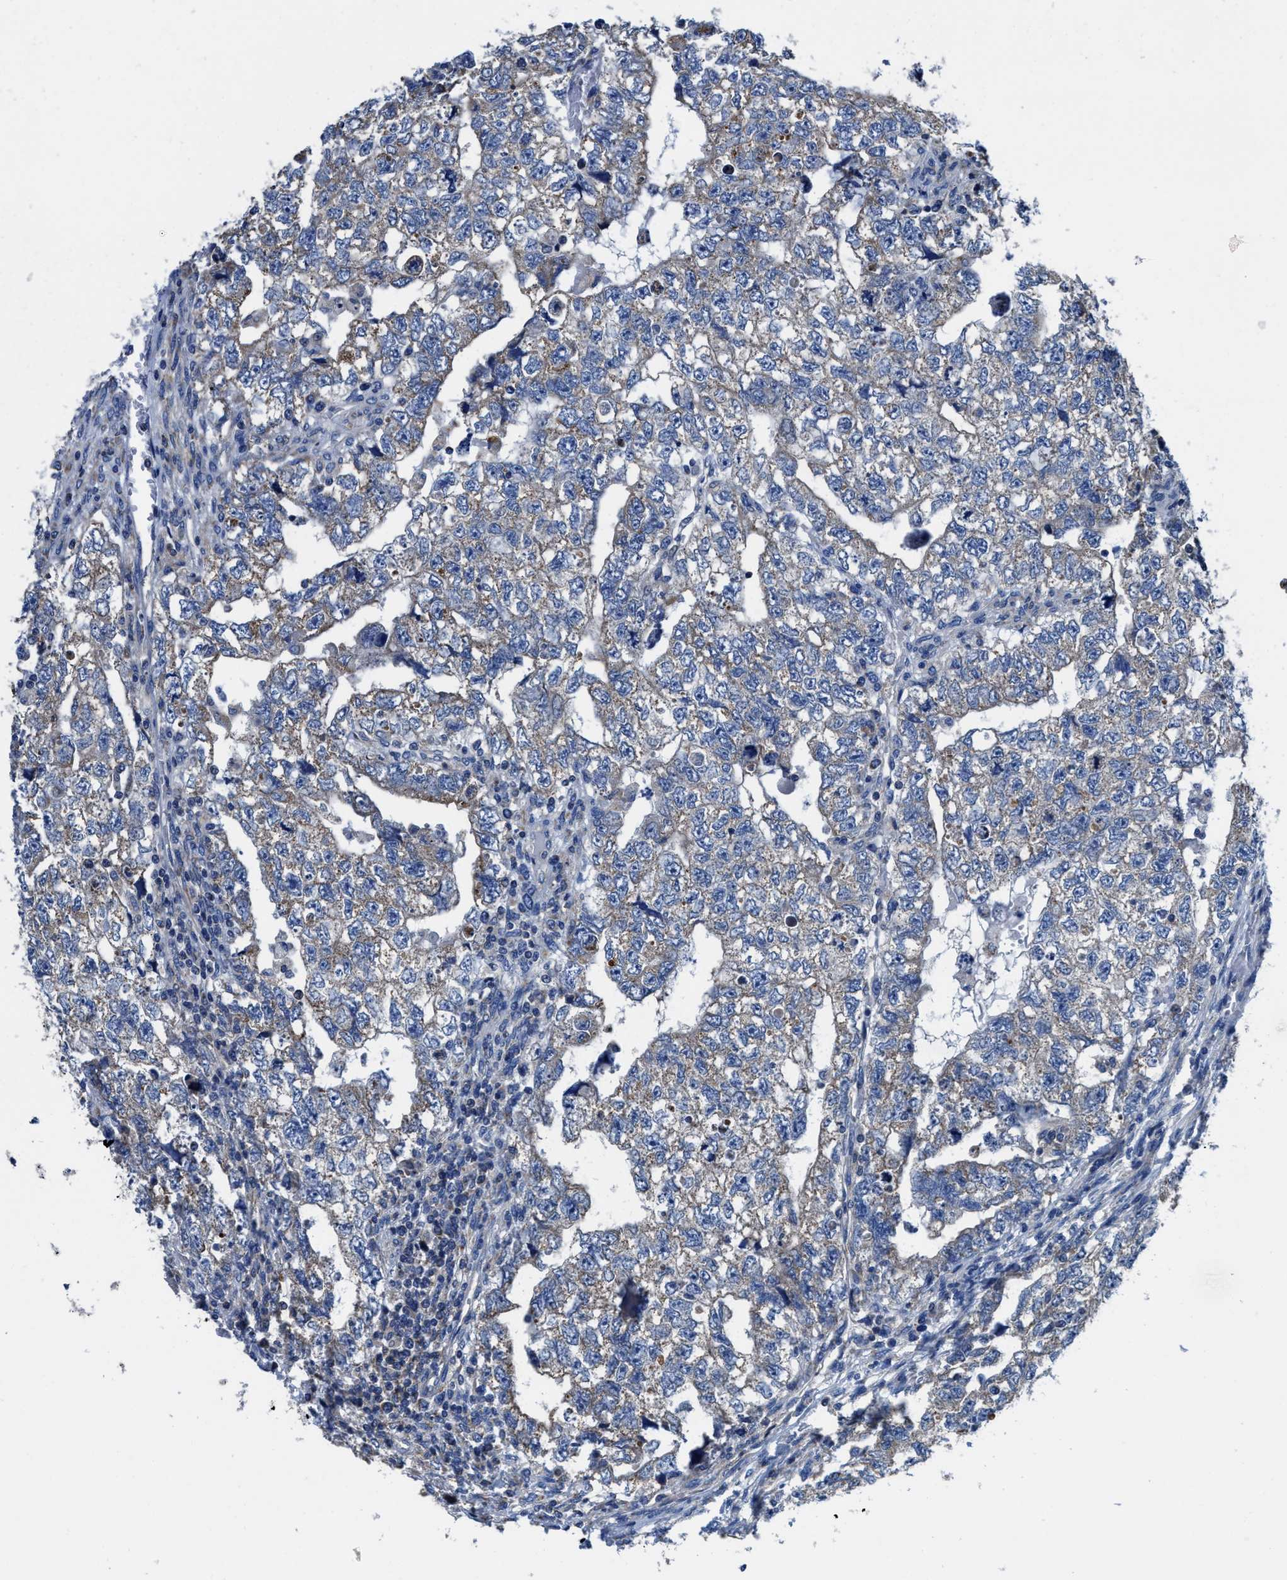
{"staining": {"intensity": "weak", "quantity": "25%-75%", "location": "cytoplasmic/membranous"}, "tissue": "testis cancer", "cell_type": "Tumor cells", "image_type": "cancer", "snomed": [{"axis": "morphology", "description": "Carcinoma, Embryonal, NOS"}, {"axis": "topography", "description": "Testis"}], "caption": "Tumor cells show weak cytoplasmic/membranous positivity in about 25%-75% of cells in testis cancer.", "gene": "TMEM30A", "patient": {"sex": "male", "age": 36}}